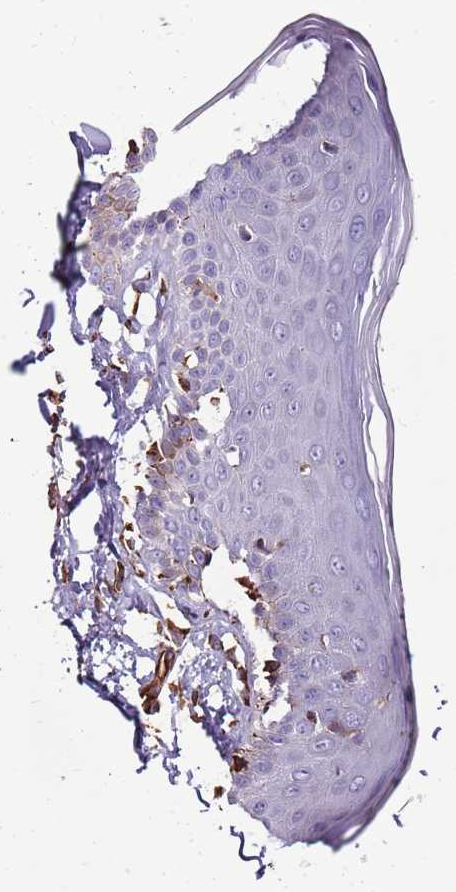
{"staining": {"intensity": "strong", "quantity": ">75%", "location": "cytoplasmic/membranous"}, "tissue": "skin", "cell_type": "Fibroblasts", "image_type": "normal", "snomed": [{"axis": "morphology", "description": "Normal tissue, NOS"}, {"axis": "topography", "description": "Skin"}], "caption": "This image exhibits immunohistochemistry (IHC) staining of unremarkable skin, with high strong cytoplasmic/membranous positivity in about >75% of fibroblasts.", "gene": "ZNF786", "patient": {"sex": "male", "age": 52}}